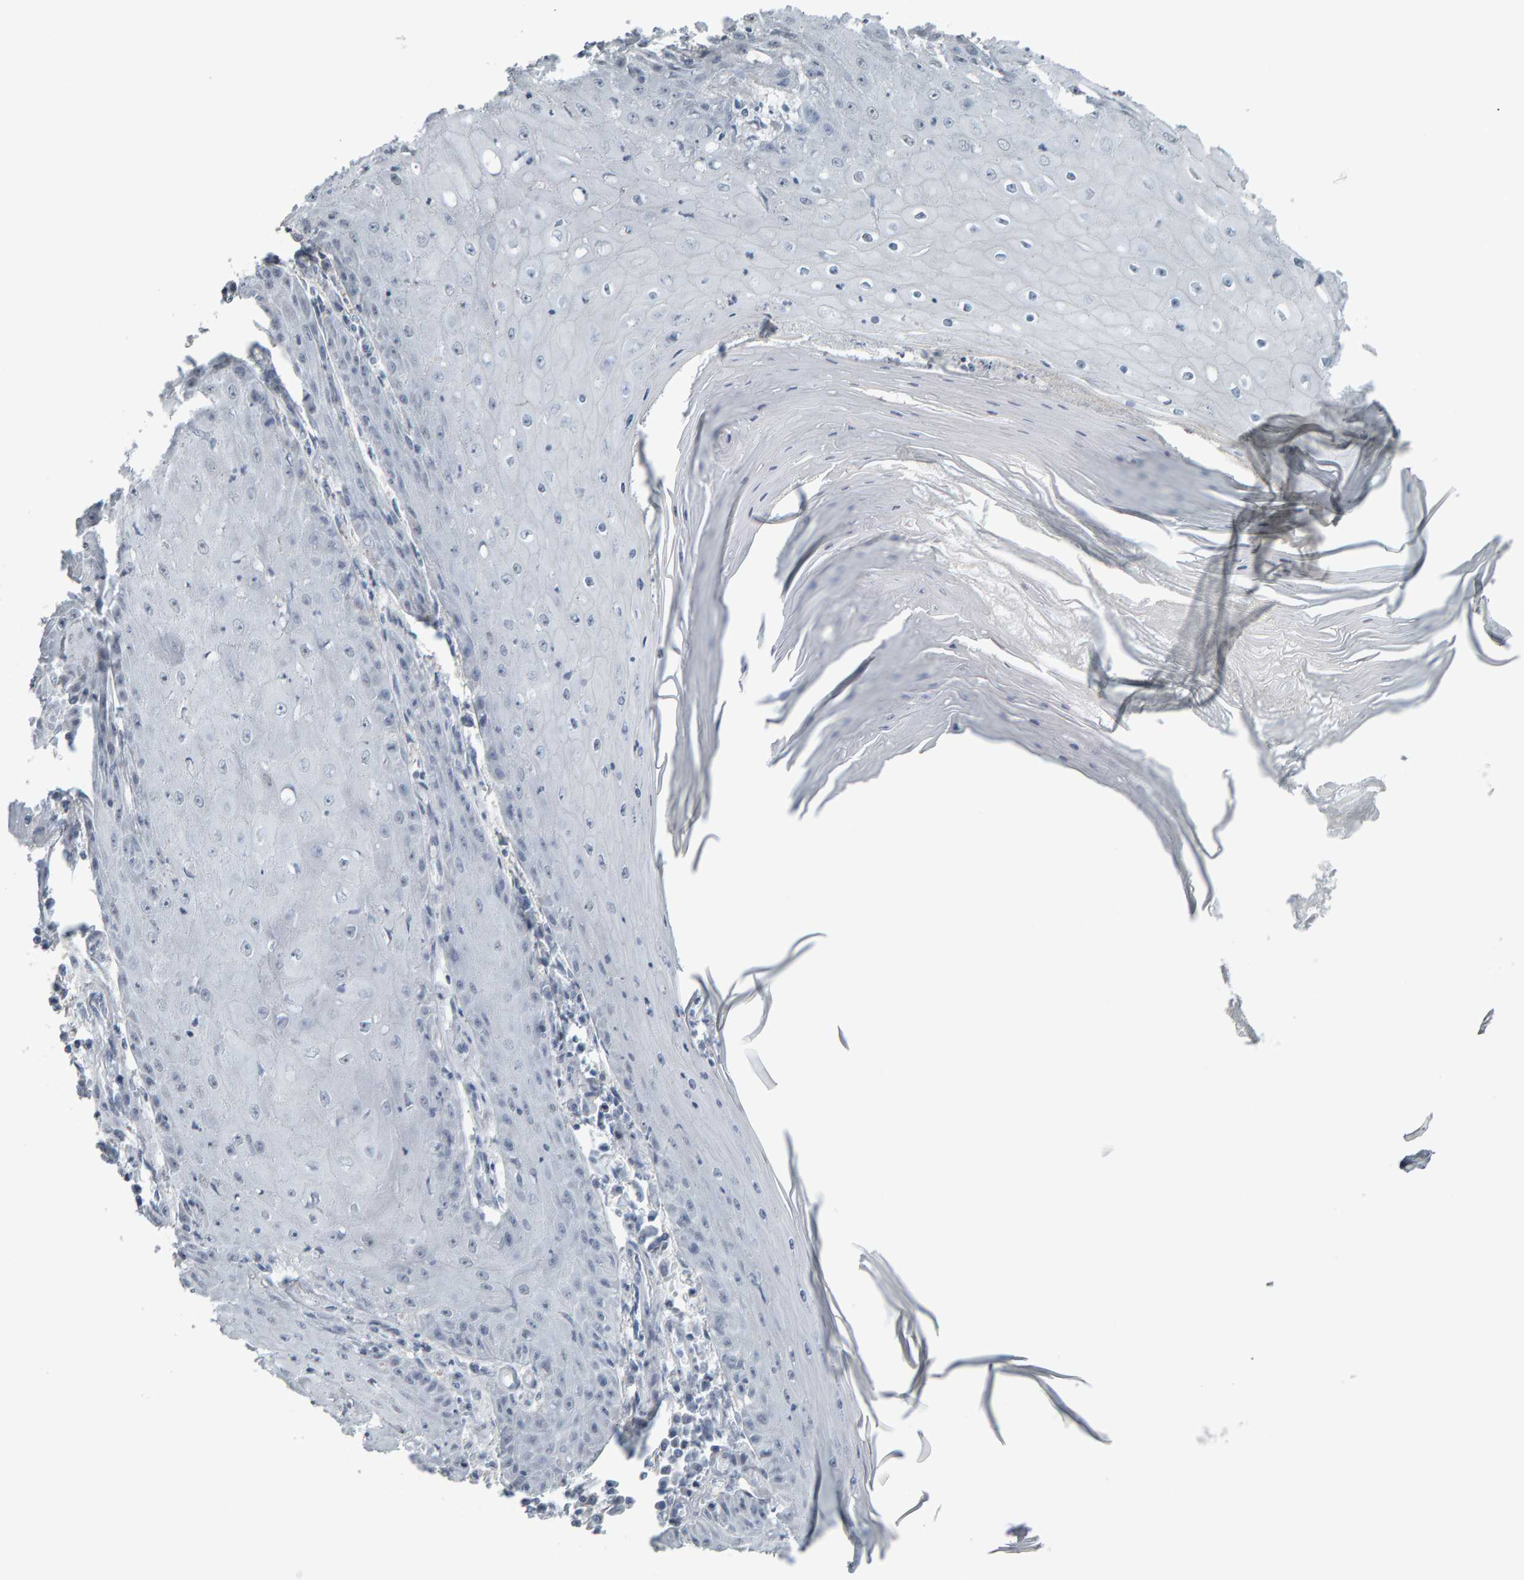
{"staining": {"intensity": "negative", "quantity": "none", "location": "none"}, "tissue": "skin cancer", "cell_type": "Tumor cells", "image_type": "cancer", "snomed": [{"axis": "morphology", "description": "Squamous cell carcinoma, NOS"}, {"axis": "topography", "description": "Skin"}], "caption": "High magnification brightfield microscopy of skin cancer (squamous cell carcinoma) stained with DAB (brown) and counterstained with hematoxylin (blue): tumor cells show no significant expression.", "gene": "PYY", "patient": {"sex": "female", "age": 73}}